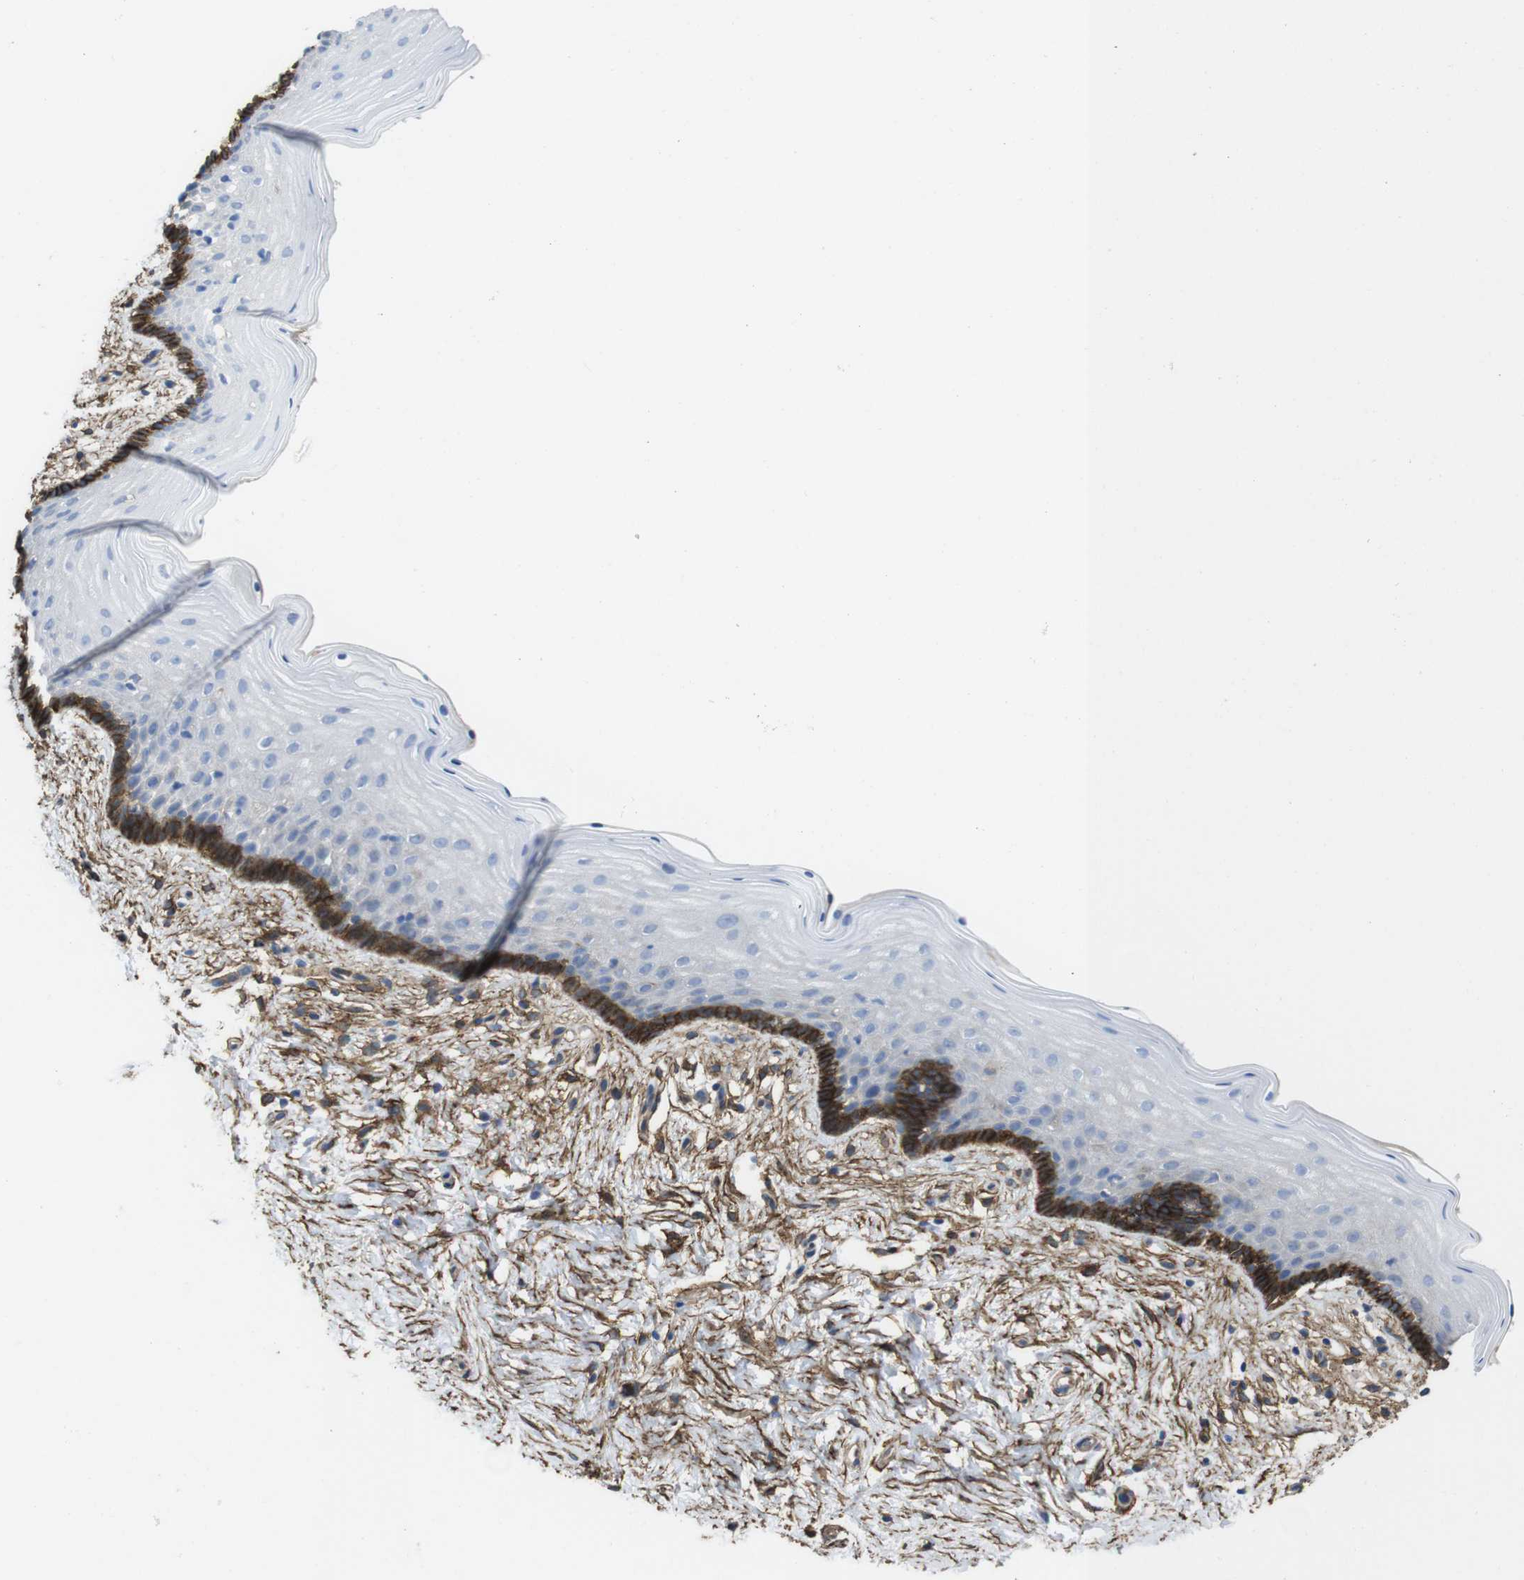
{"staining": {"intensity": "strong", "quantity": "<25%", "location": "cytoplasmic/membranous"}, "tissue": "vagina", "cell_type": "Squamous epithelial cells", "image_type": "normal", "snomed": [{"axis": "morphology", "description": "Normal tissue, NOS"}, {"axis": "topography", "description": "Vagina"}], "caption": "Brown immunohistochemical staining in unremarkable vagina shows strong cytoplasmic/membranous positivity in about <25% of squamous epithelial cells. (Brightfield microscopy of DAB IHC at high magnification).", "gene": "CYBRD1", "patient": {"sex": "female", "age": 44}}